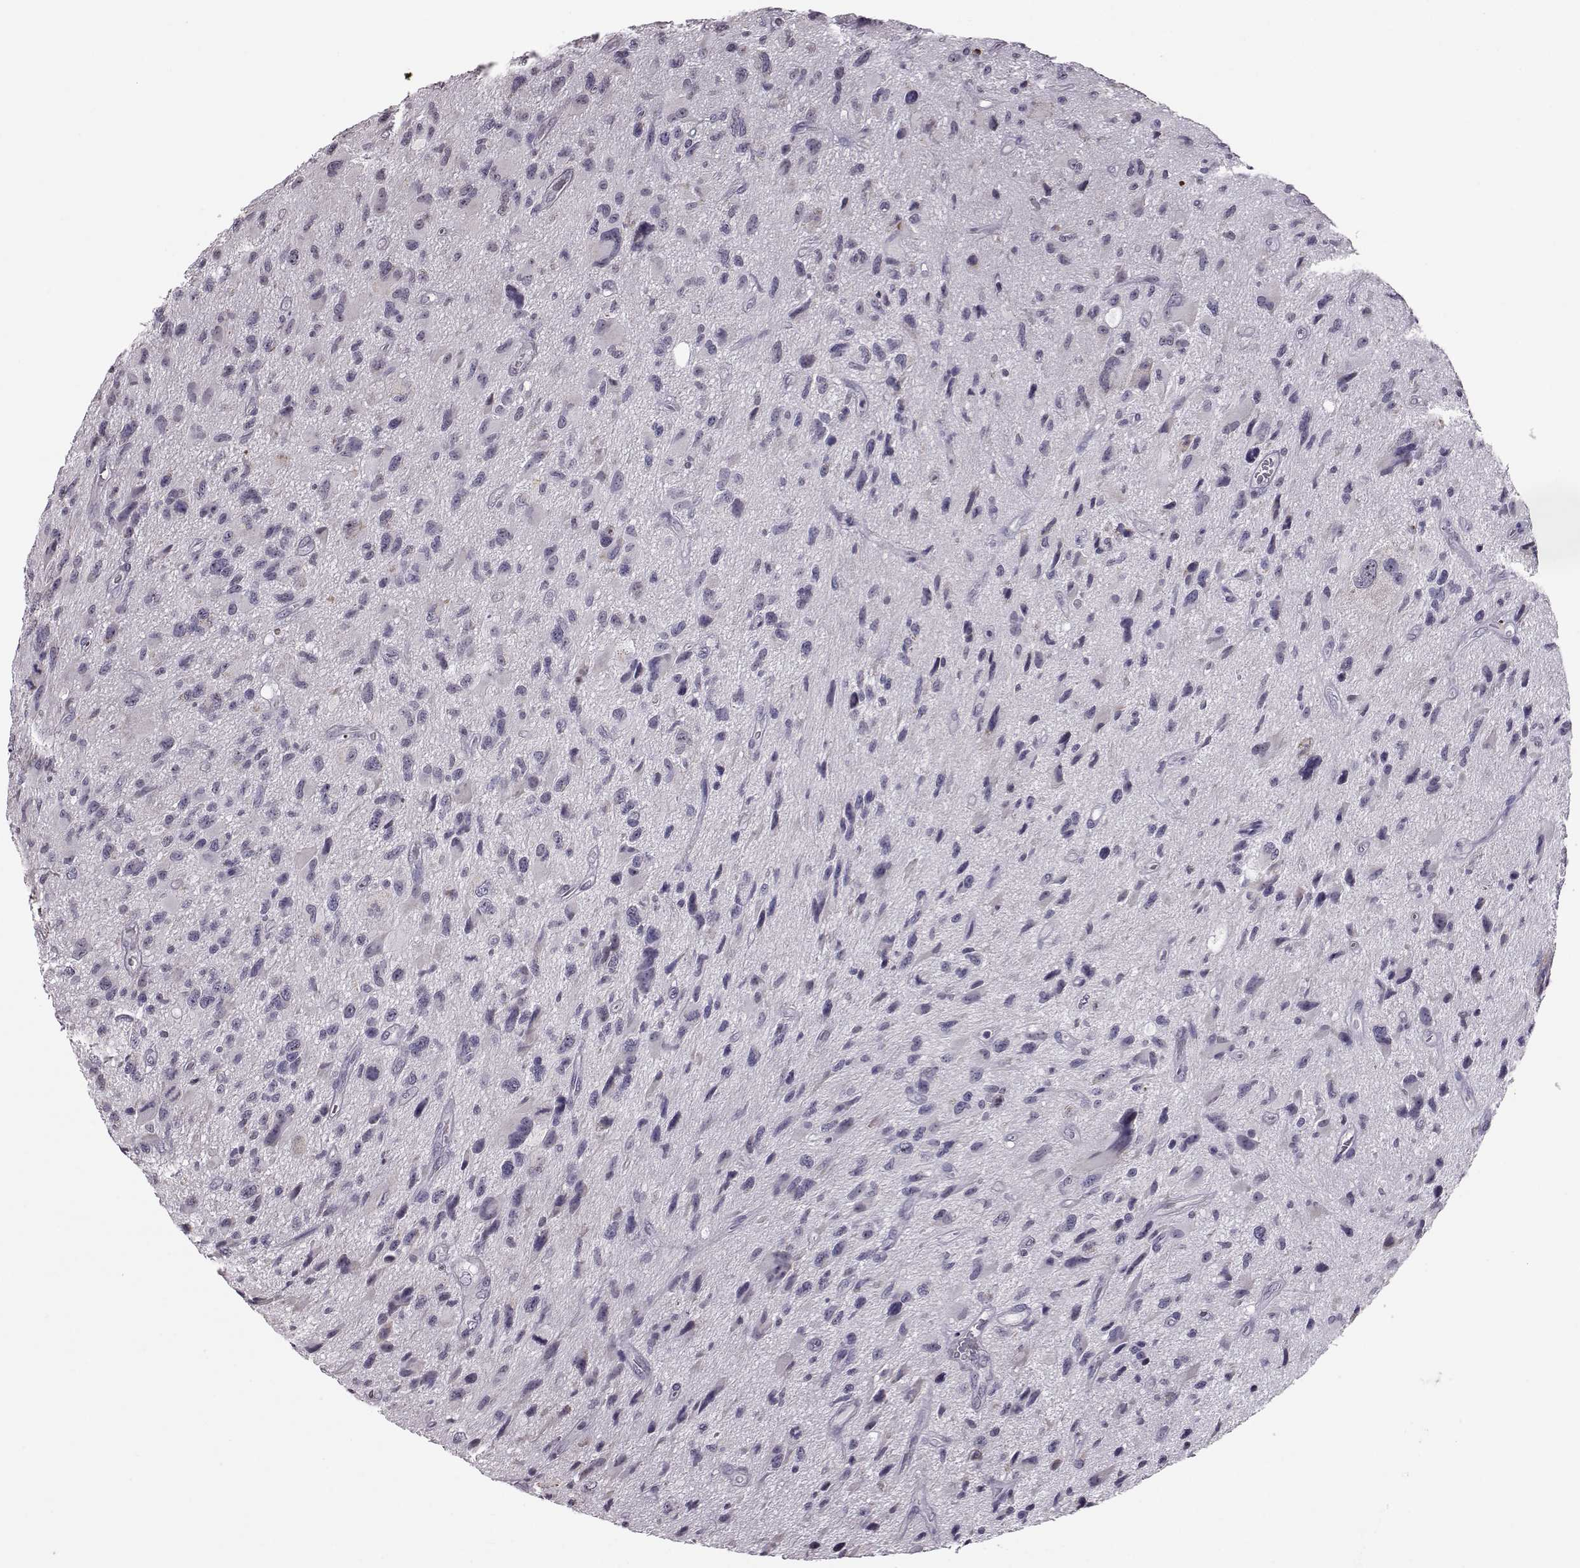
{"staining": {"intensity": "negative", "quantity": "none", "location": "none"}, "tissue": "glioma", "cell_type": "Tumor cells", "image_type": "cancer", "snomed": [{"axis": "morphology", "description": "Glioma, malignant, NOS"}, {"axis": "morphology", "description": "Glioma, malignant, High grade"}, {"axis": "topography", "description": "Brain"}], "caption": "Tumor cells are negative for brown protein staining in glioma.", "gene": "ALDH3A1", "patient": {"sex": "female", "age": 71}}